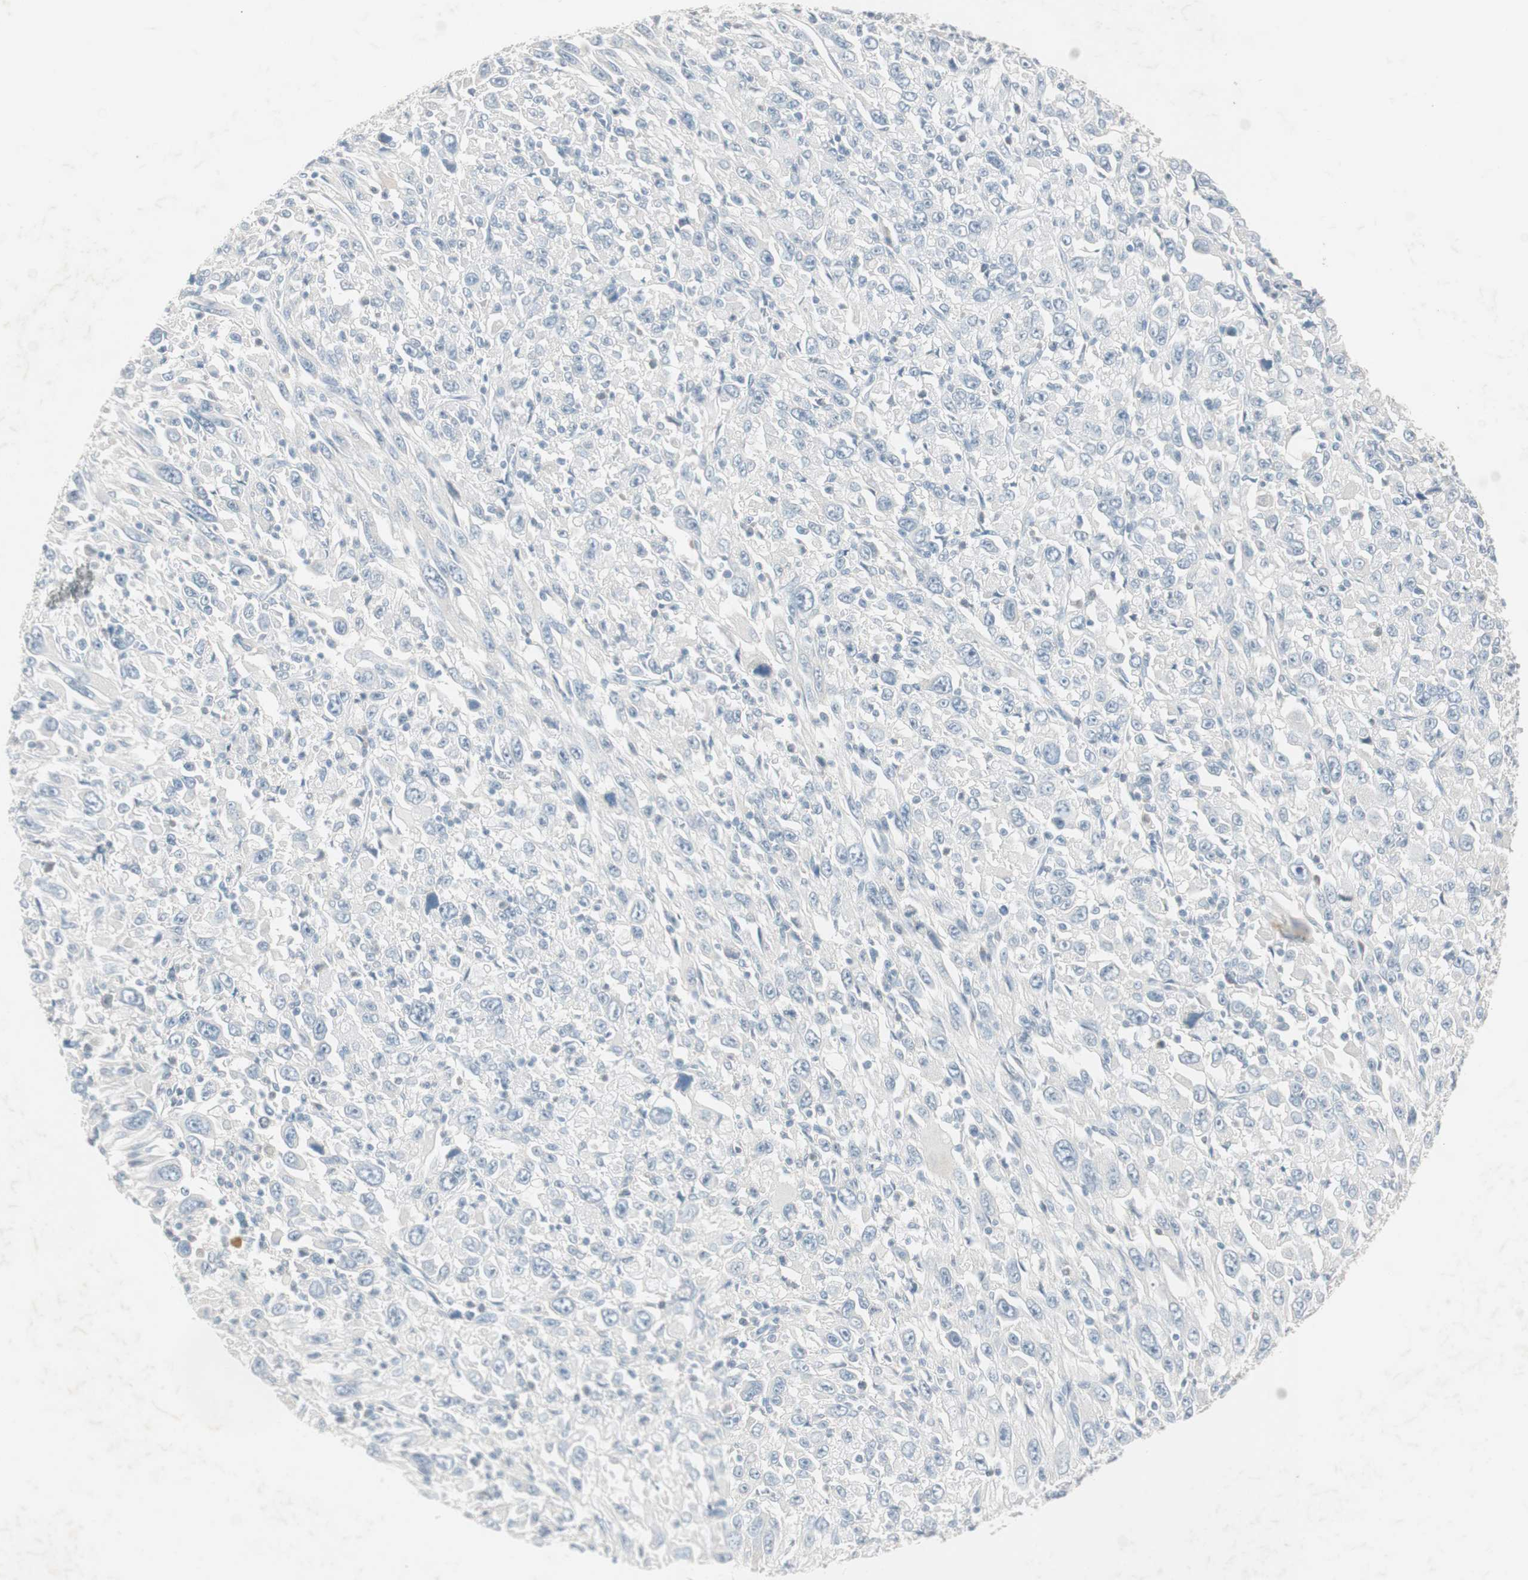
{"staining": {"intensity": "negative", "quantity": "none", "location": "none"}, "tissue": "melanoma", "cell_type": "Tumor cells", "image_type": "cancer", "snomed": [{"axis": "morphology", "description": "Malignant melanoma, Metastatic site"}, {"axis": "topography", "description": "Skin"}], "caption": "Histopathology image shows no protein staining in tumor cells of melanoma tissue. (Stains: DAB immunohistochemistry (IHC) with hematoxylin counter stain, Microscopy: brightfield microscopy at high magnification).", "gene": "KHK", "patient": {"sex": "female", "age": 56}}